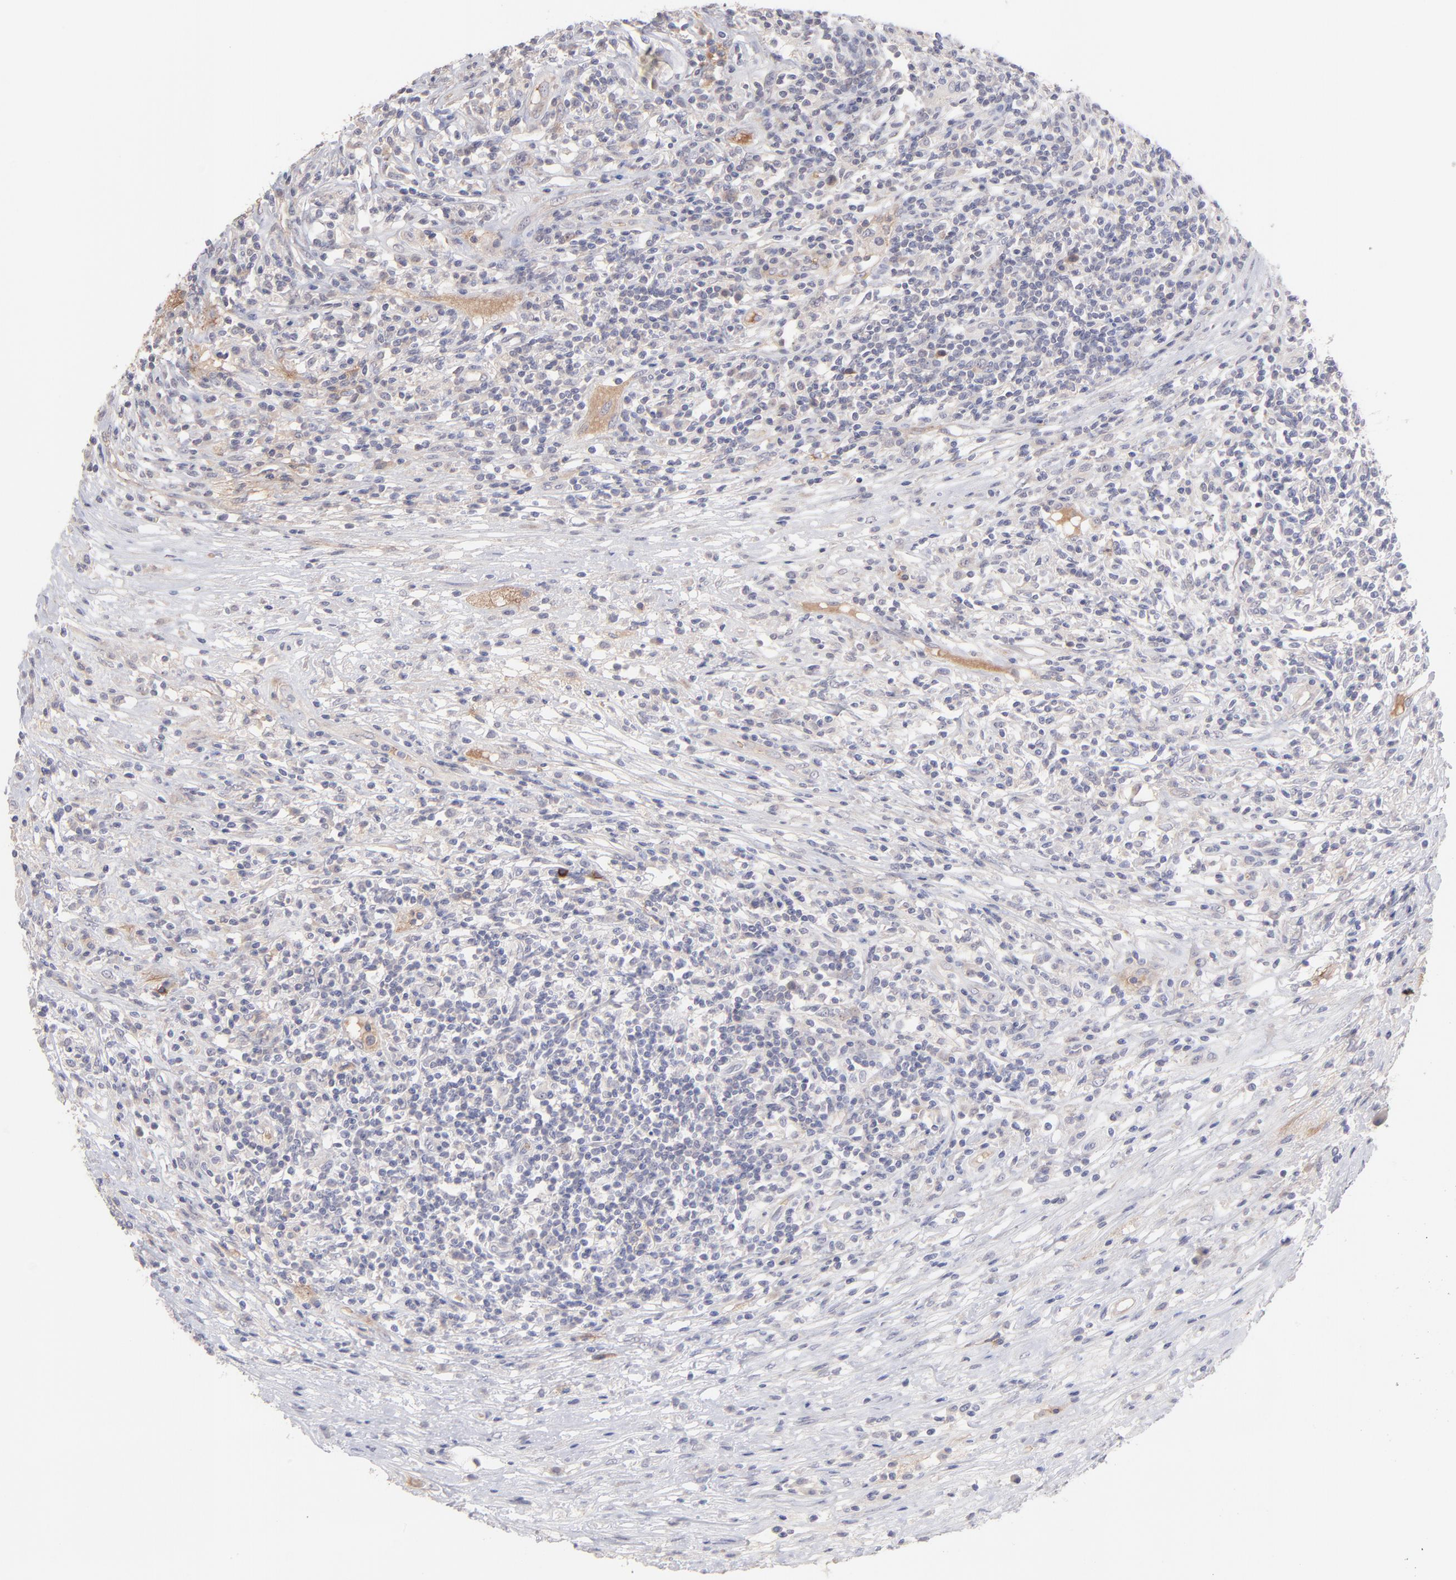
{"staining": {"intensity": "weak", "quantity": "25%-75%", "location": "cytoplasmic/membranous"}, "tissue": "lymphoma", "cell_type": "Tumor cells", "image_type": "cancer", "snomed": [{"axis": "morphology", "description": "Malignant lymphoma, non-Hodgkin's type, High grade"}, {"axis": "topography", "description": "Lymph node"}], "caption": "A histopathology image of high-grade malignant lymphoma, non-Hodgkin's type stained for a protein demonstrates weak cytoplasmic/membranous brown staining in tumor cells. The staining was performed using DAB, with brown indicating positive protein expression. Nuclei are stained blue with hematoxylin.", "gene": "F13B", "patient": {"sex": "female", "age": 84}}